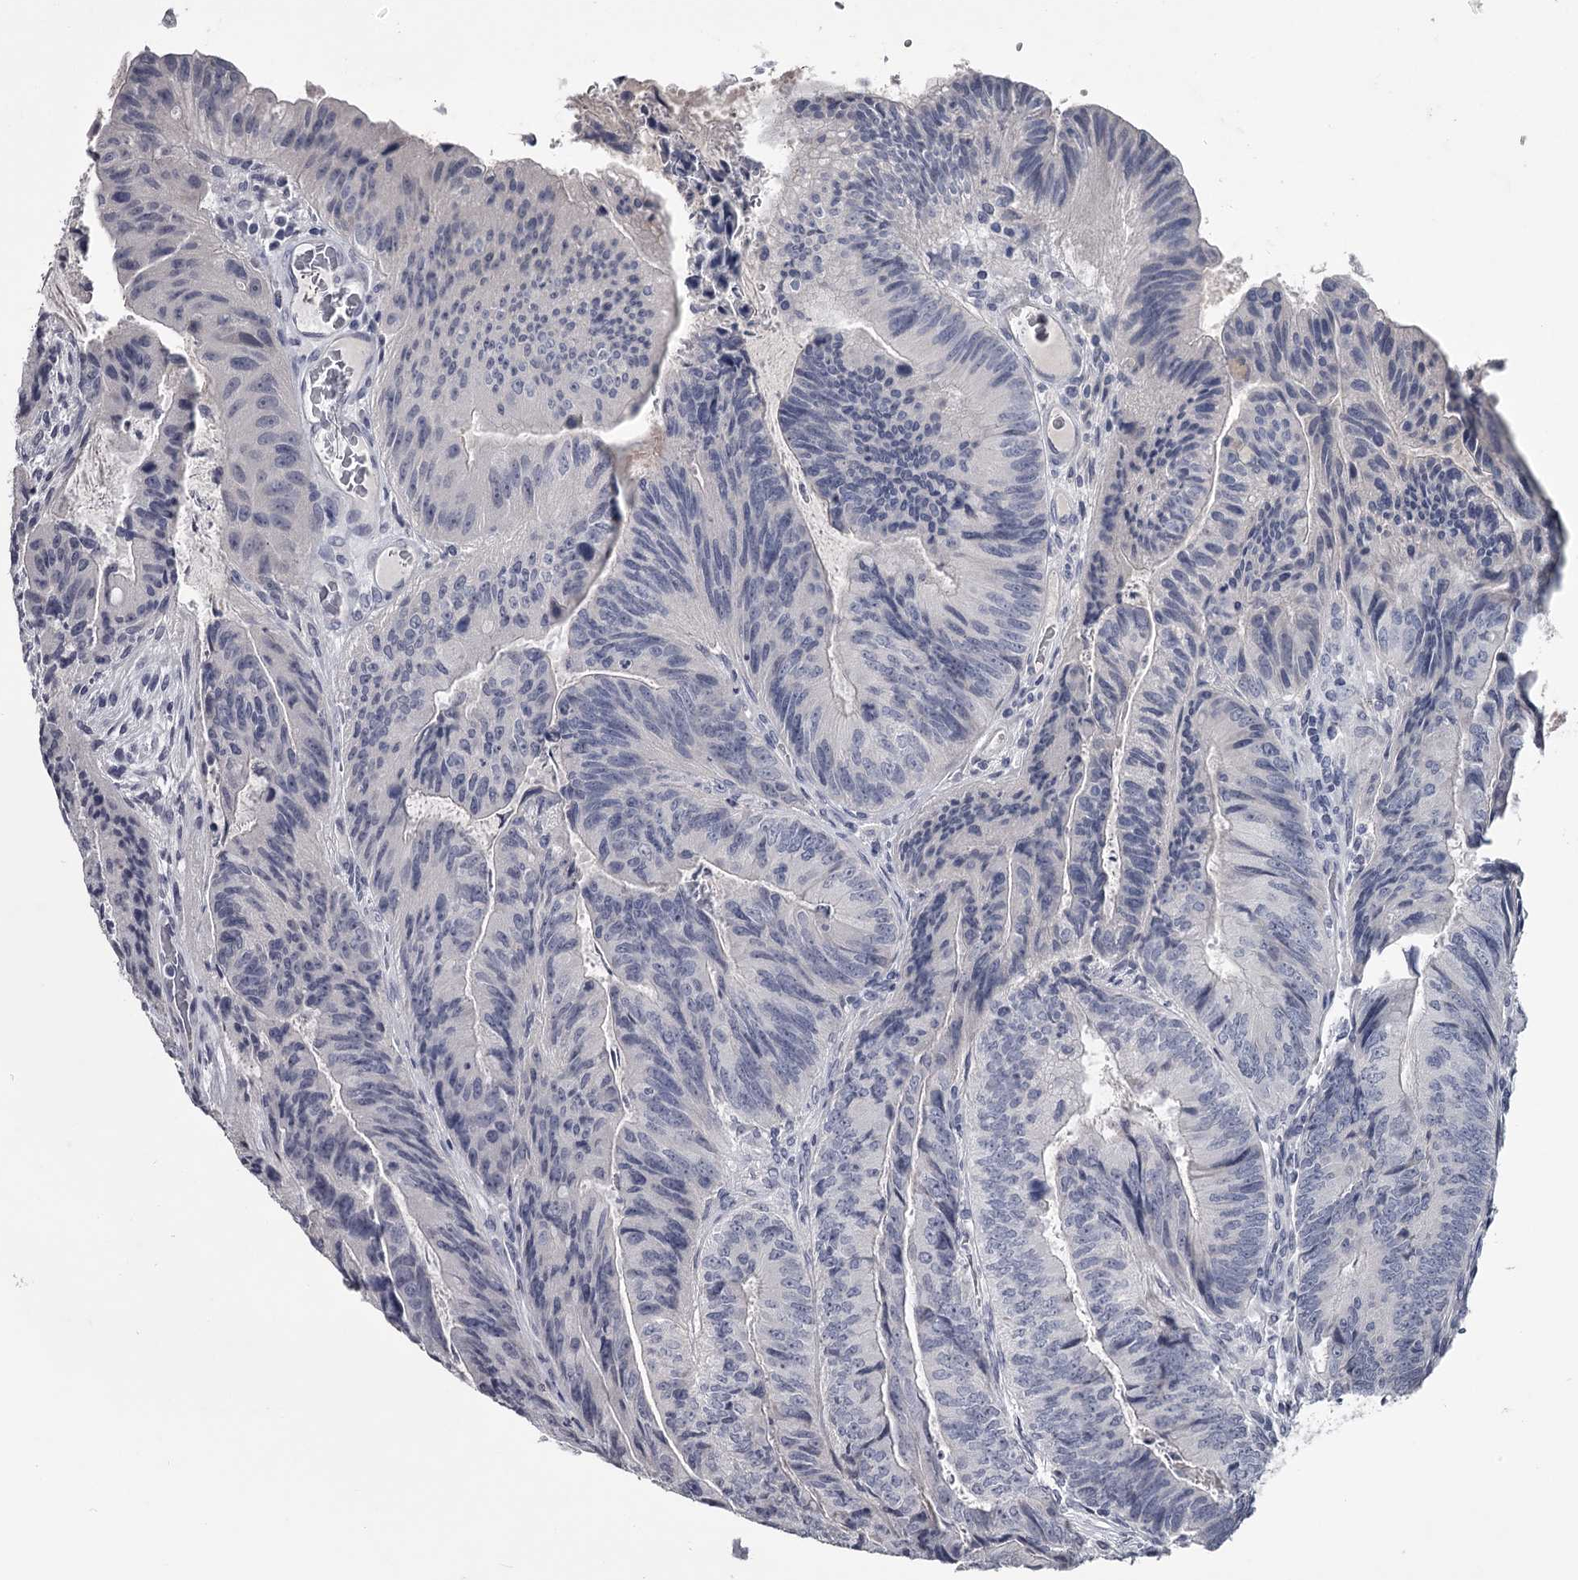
{"staining": {"intensity": "negative", "quantity": "none", "location": "none"}, "tissue": "colorectal cancer", "cell_type": "Tumor cells", "image_type": "cancer", "snomed": [{"axis": "morphology", "description": "Adenocarcinoma, NOS"}, {"axis": "topography", "description": "Colon"}], "caption": "DAB immunohistochemical staining of human colorectal cancer (adenocarcinoma) exhibits no significant positivity in tumor cells.", "gene": "DAO", "patient": {"sex": "female", "age": 67}}